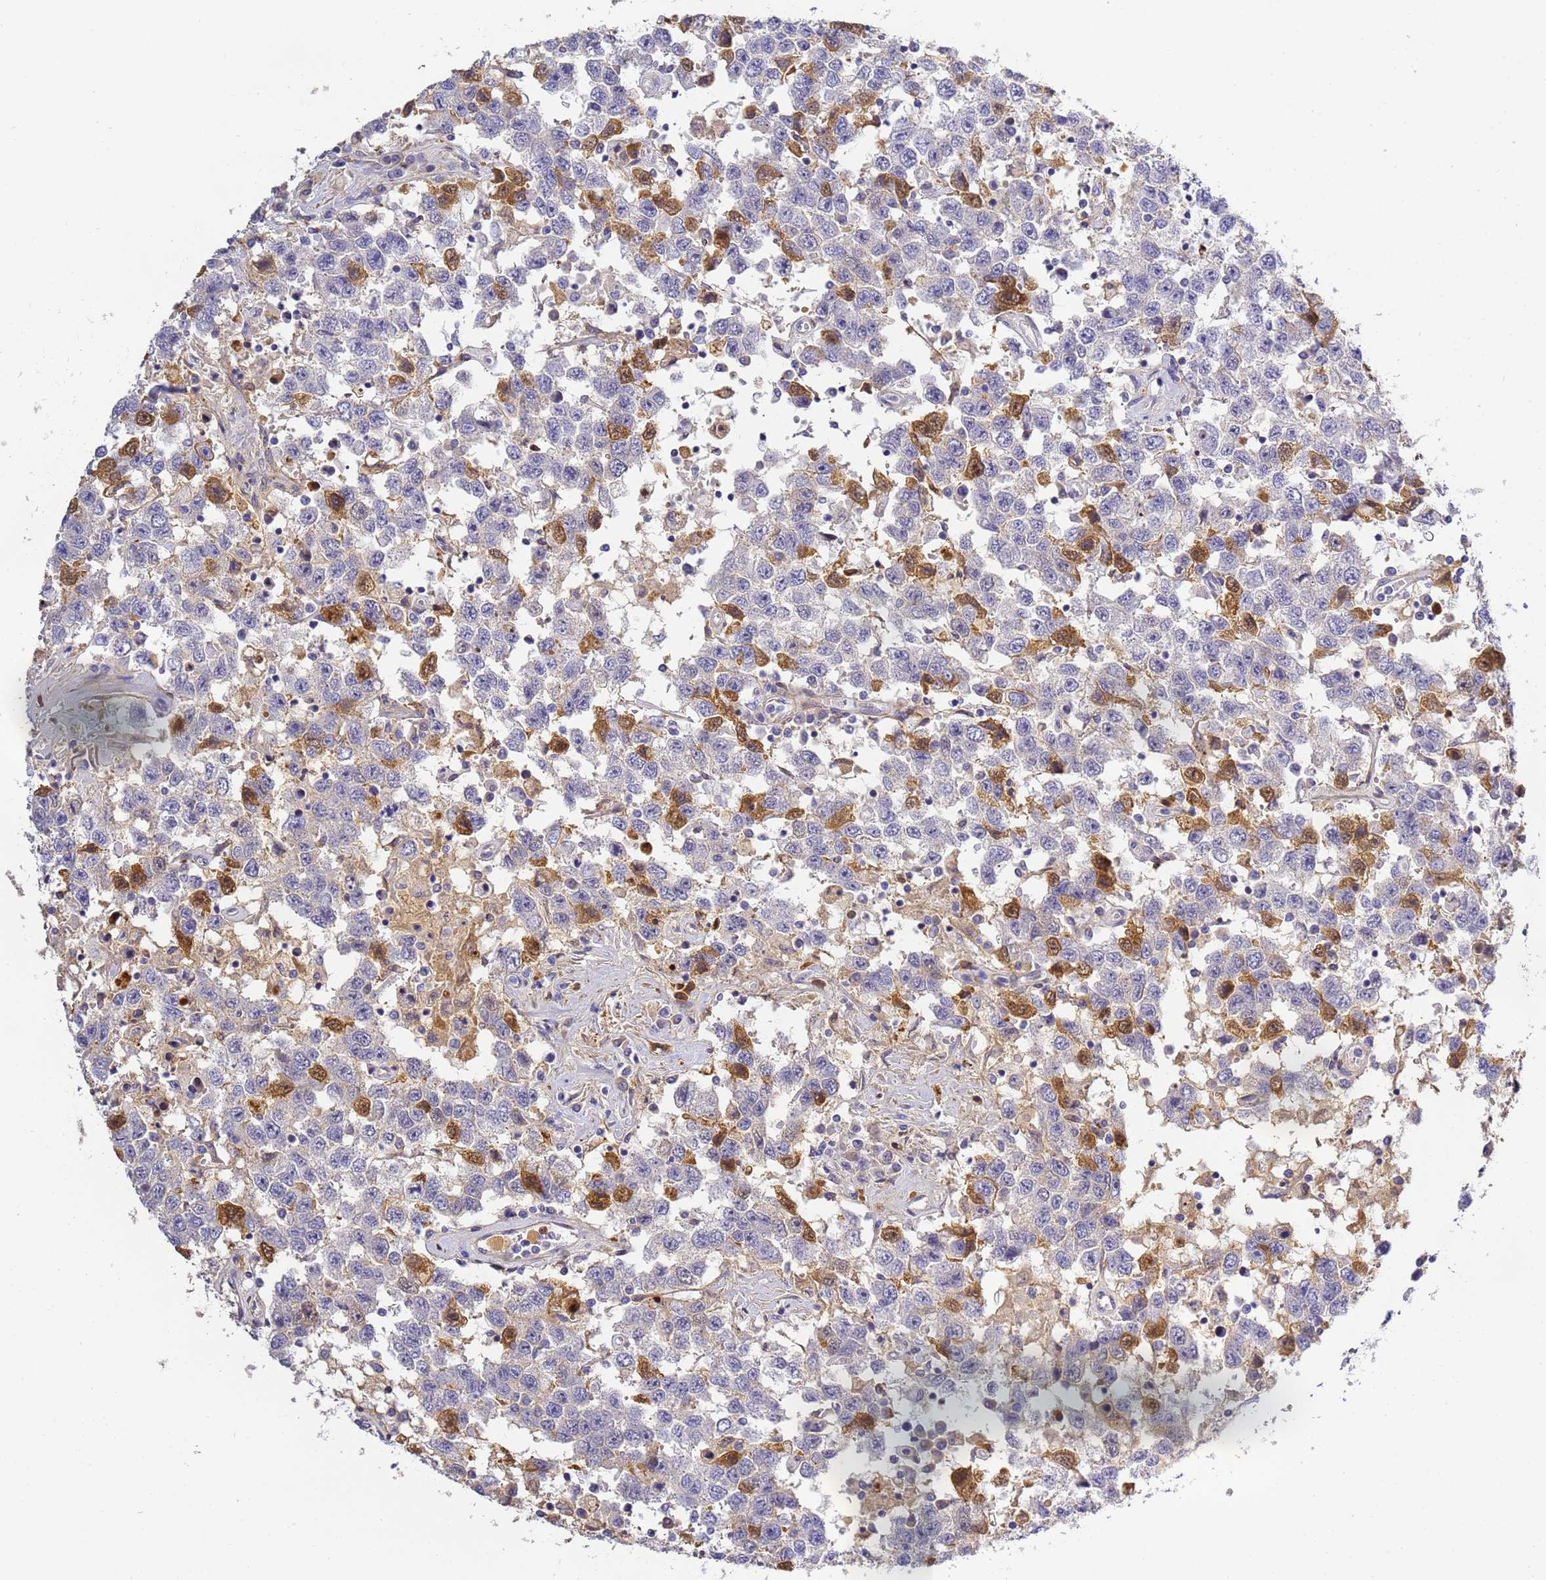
{"staining": {"intensity": "moderate", "quantity": "<25%", "location": "cytoplasmic/membranous,nuclear"}, "tissue": "testis cancer", "cell_type": "Tumor cells", "image_type": "cancer", "snomed": [{"axis": "morphology", "description": "Seminoma, NOS"}, {"axis": "topography", "description": "Testis"}], "caption": "There is low levels of moderate cytoplasmic/membranous and nuclear positivity in tumor cells of testis cancer (seminoma), as demonstrated by immunohistochemical staining (brown color).", "gene": "CFH", "patient": {"sex": "male", "age": 41}}